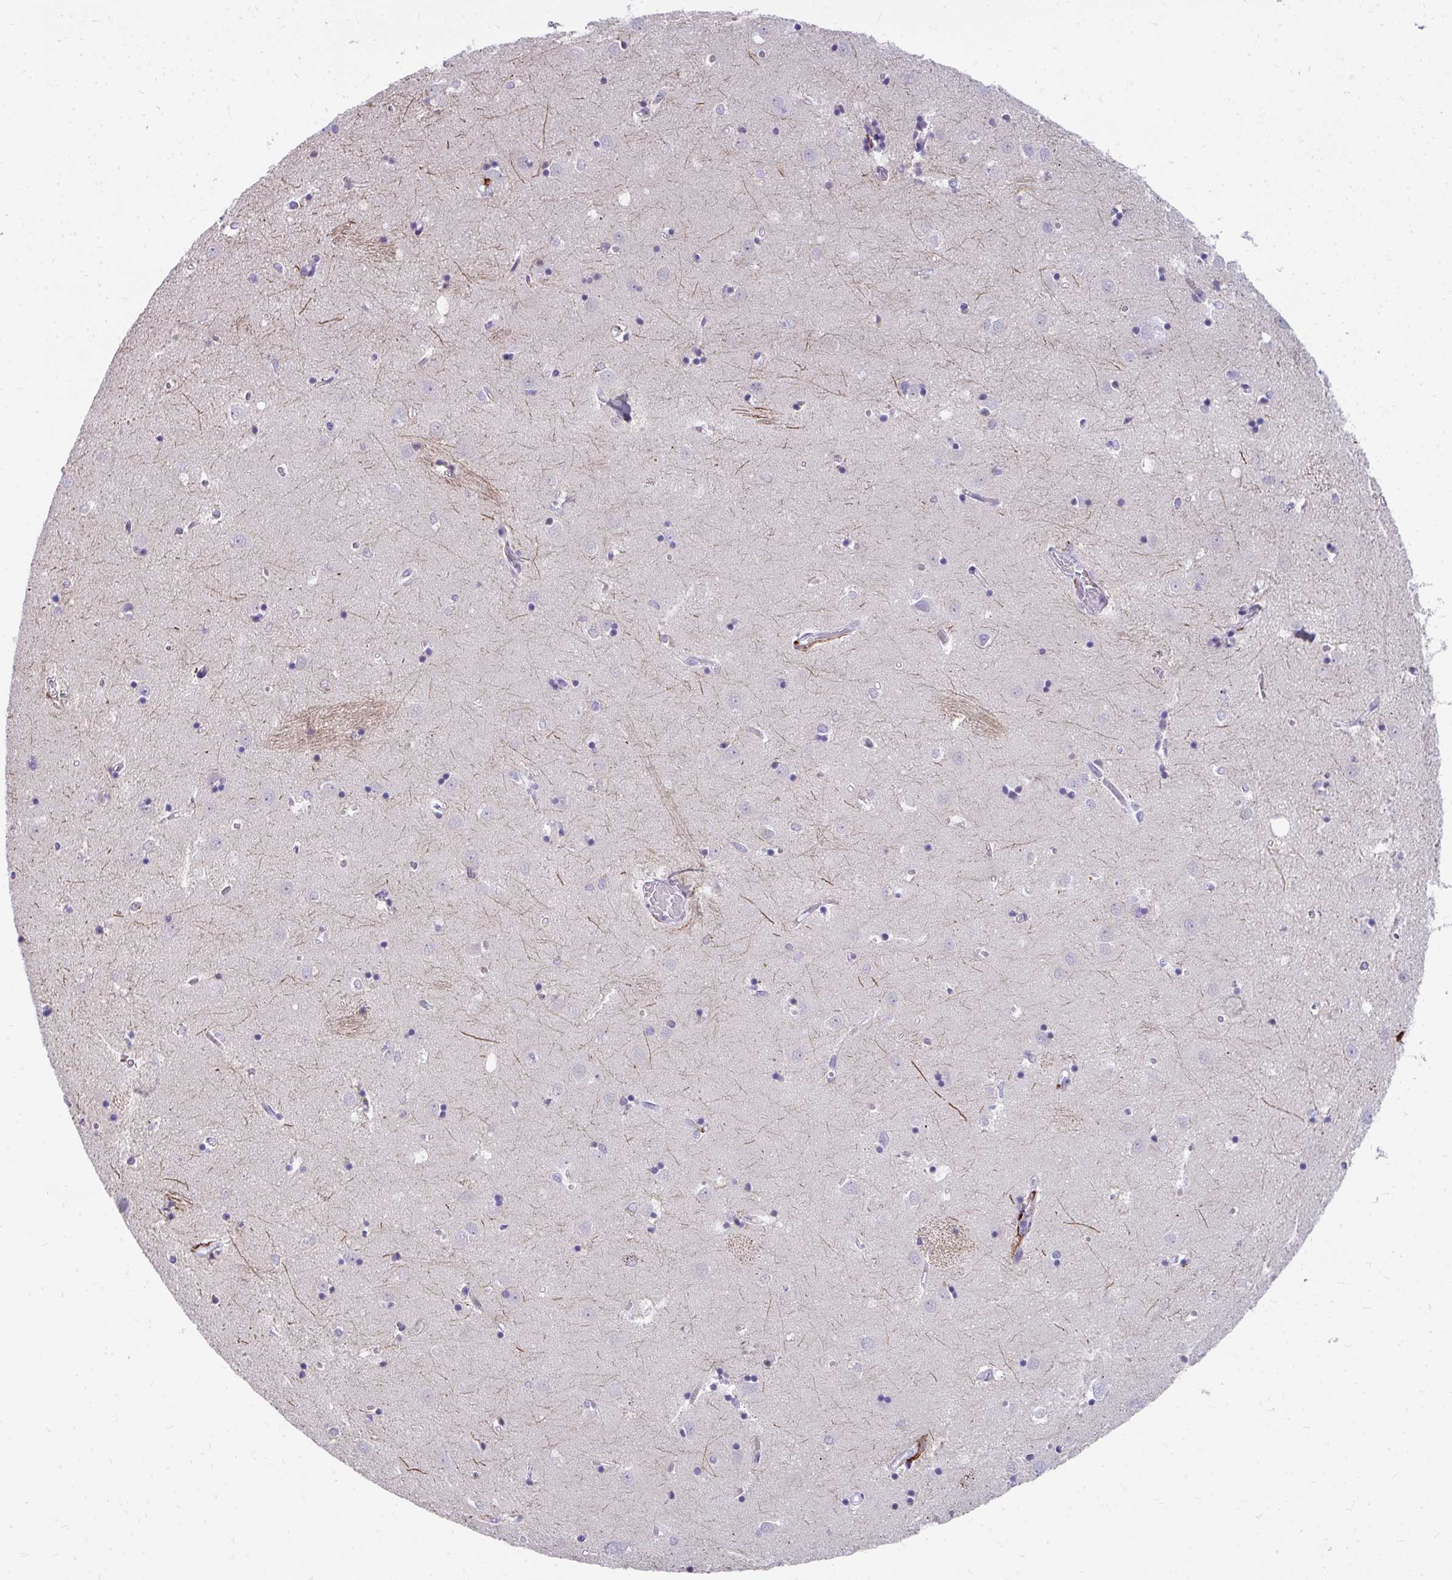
{"staining": {"intensity": "negative", "quantity": "none", "location": "none"}, "tissue": "caudate", "cell_type": "Glial cells", "image_type": "normal", "snomed": [{"axis": "morphology", "description": "Normal tissue, NOS"}, {"axis": "topography", "description": "Lateral ventricle wall"}], "caption": "Immunohistochemistry of unremarkable caudate displays no staining in glial cells.", "gene": "CD163", "patient": {"sex": "male", "age": 54}}